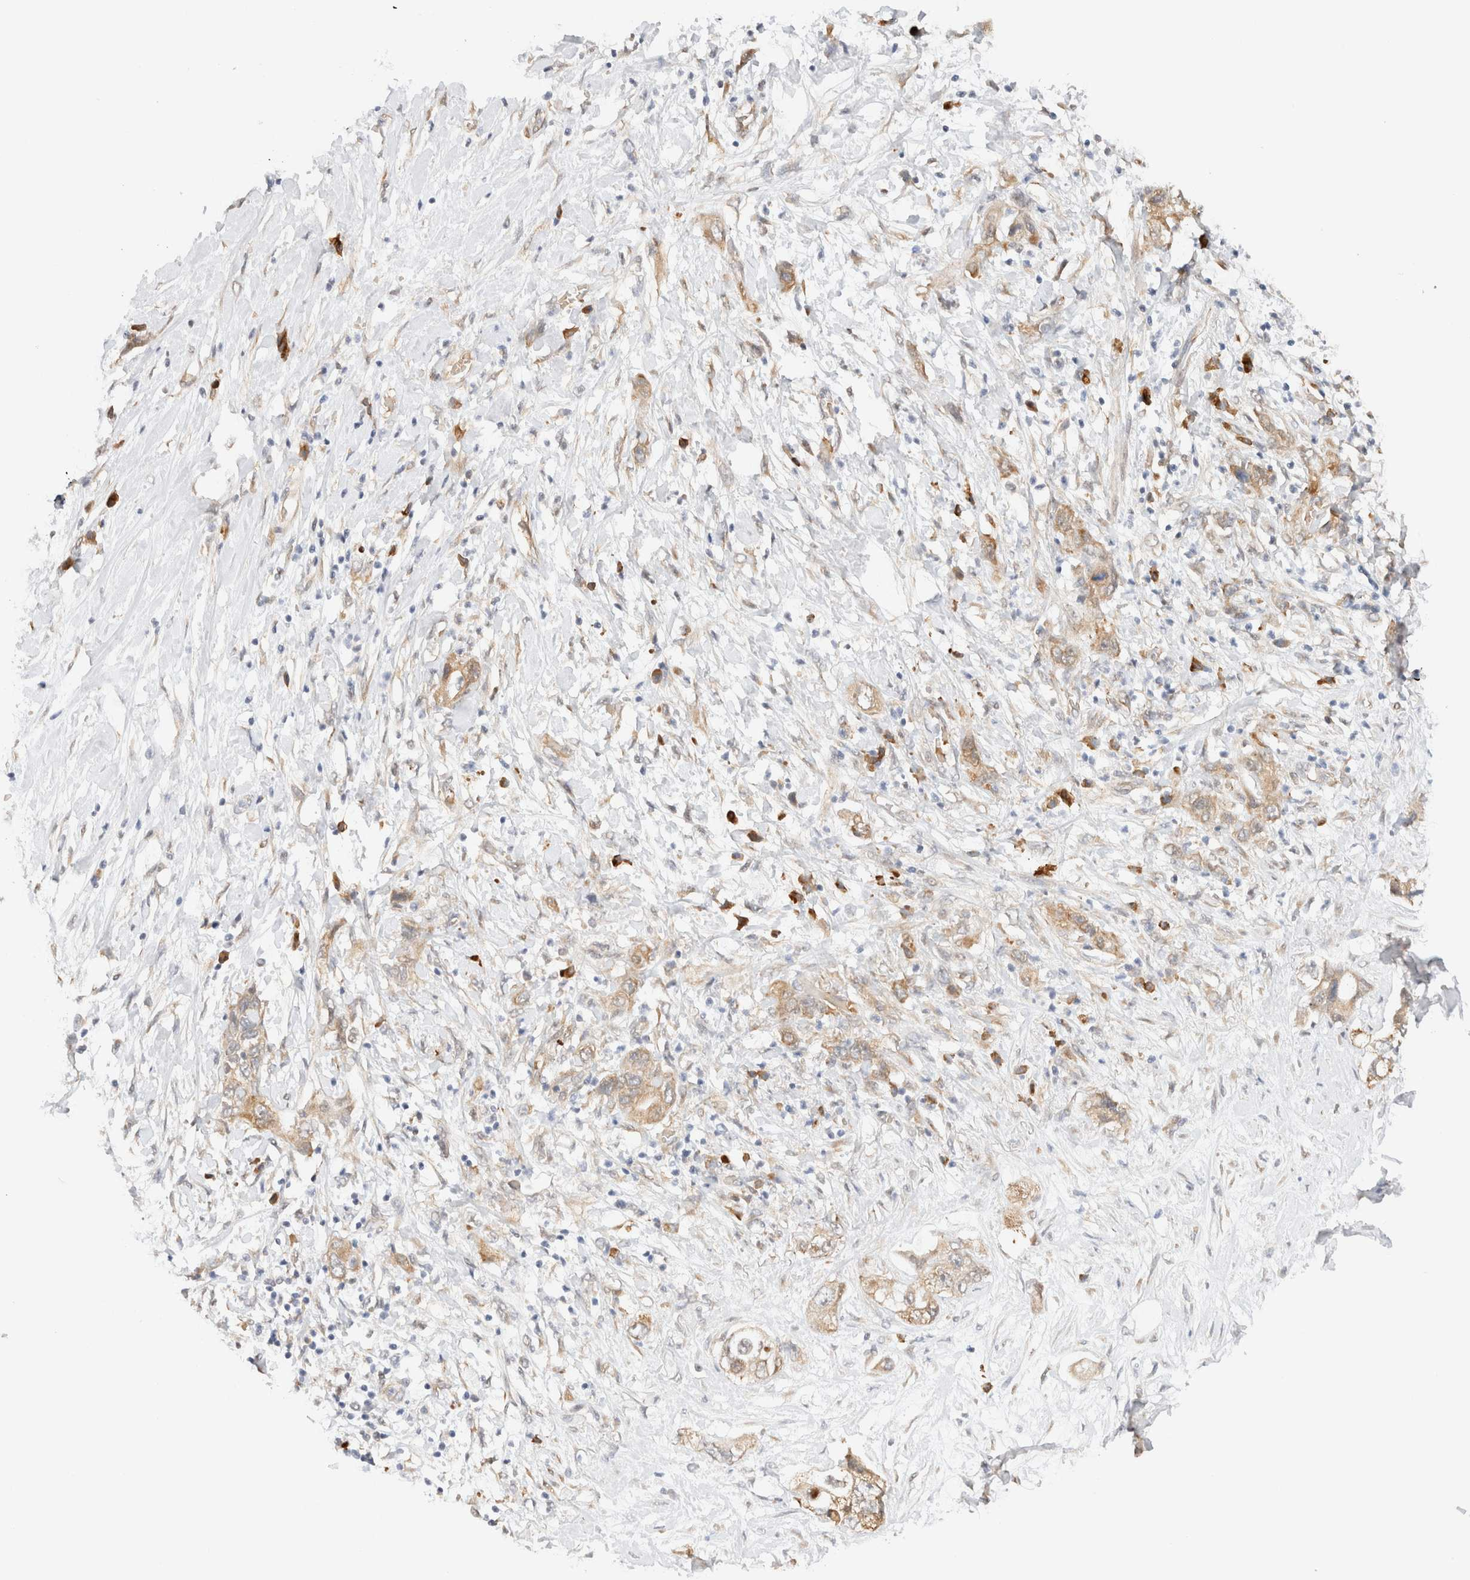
{"staining": {"intensity": "moderate", "quantity": ">75%", "location": "cytoplasmic/membranous"}, "tissue": "pancreatic cancer", "cell_type": "Tumor cells", "image_type": "cancer", "snomed": [{"axis": "morphology", "description": "Adenocarcinoma, NOS"}, {"axis": "topography", "description": "Pancreas"}], "caption": "This is an image of IHC staining of adenocarcinoma (pancreatic), which shows moderate staining in the cytoplasmic/membranous of tumor cells.", "gene": "SYVN1", "patient": {"sex": "female", "age": 73}}